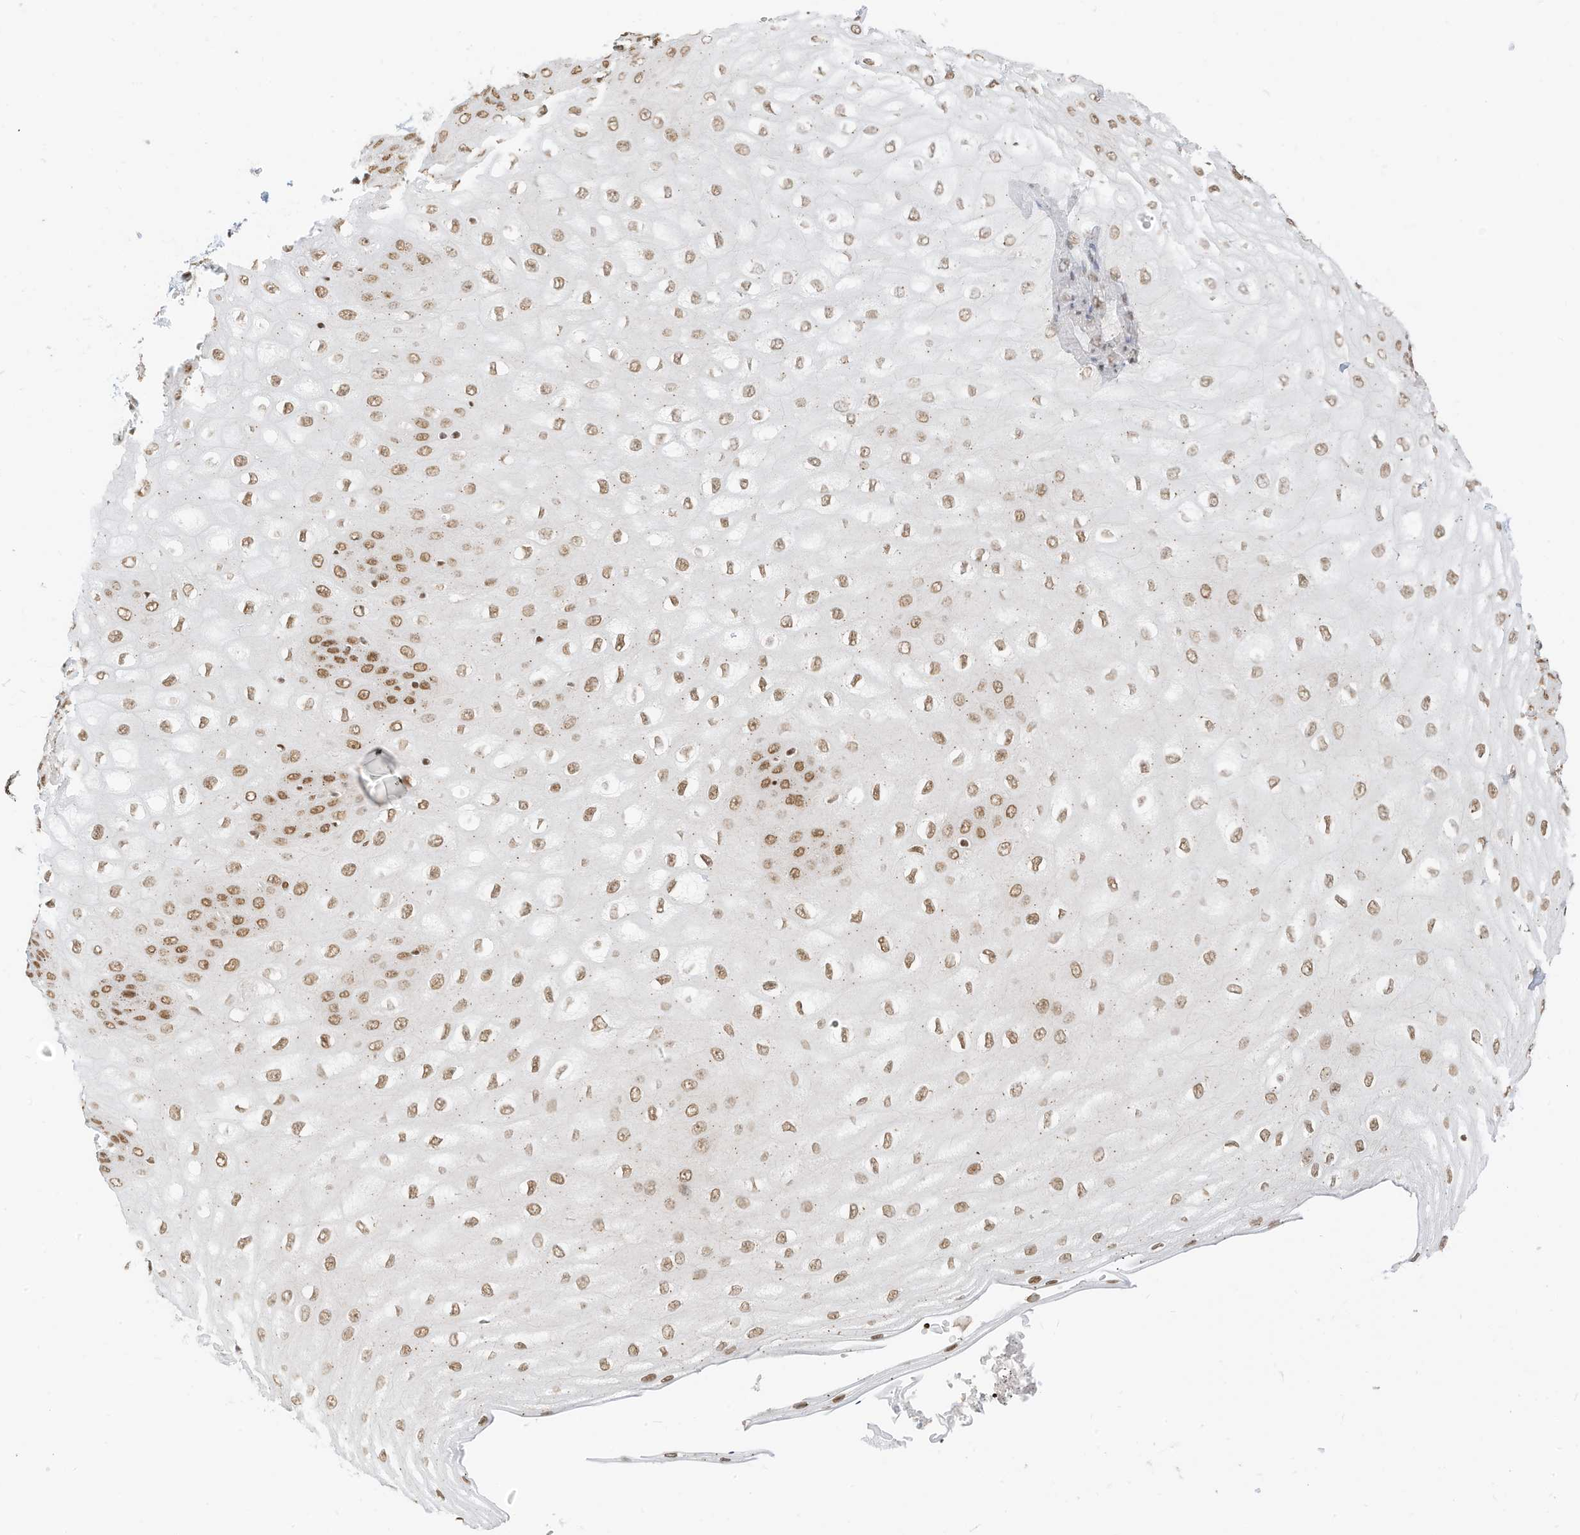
{"staining": {"intensity": "moderate", "quantity": ">75%", "location": "nuclear"}, "tissue": "esophagus", "cell_type": "Squamous epithelial cells", "image_type": "normal", "snomed": [{"axis": "morphology", "description": "Normal tissue, NOS"}, {"axis": "topography", "description": "Esophagus"}], "caption": "An image of esophagus stained for a protein exhibits moderate nuclear brown staining in squamous epithelial cells. The staining was performed using DAB (3,3'-diaminobenzidine) to visualize the protein expression in brown, while the nuclei were stained in blue with hematoxylin (Magnification: 20x).", "gene": "SMARCA2", "patient": {"sex": "male", "age": 60}}